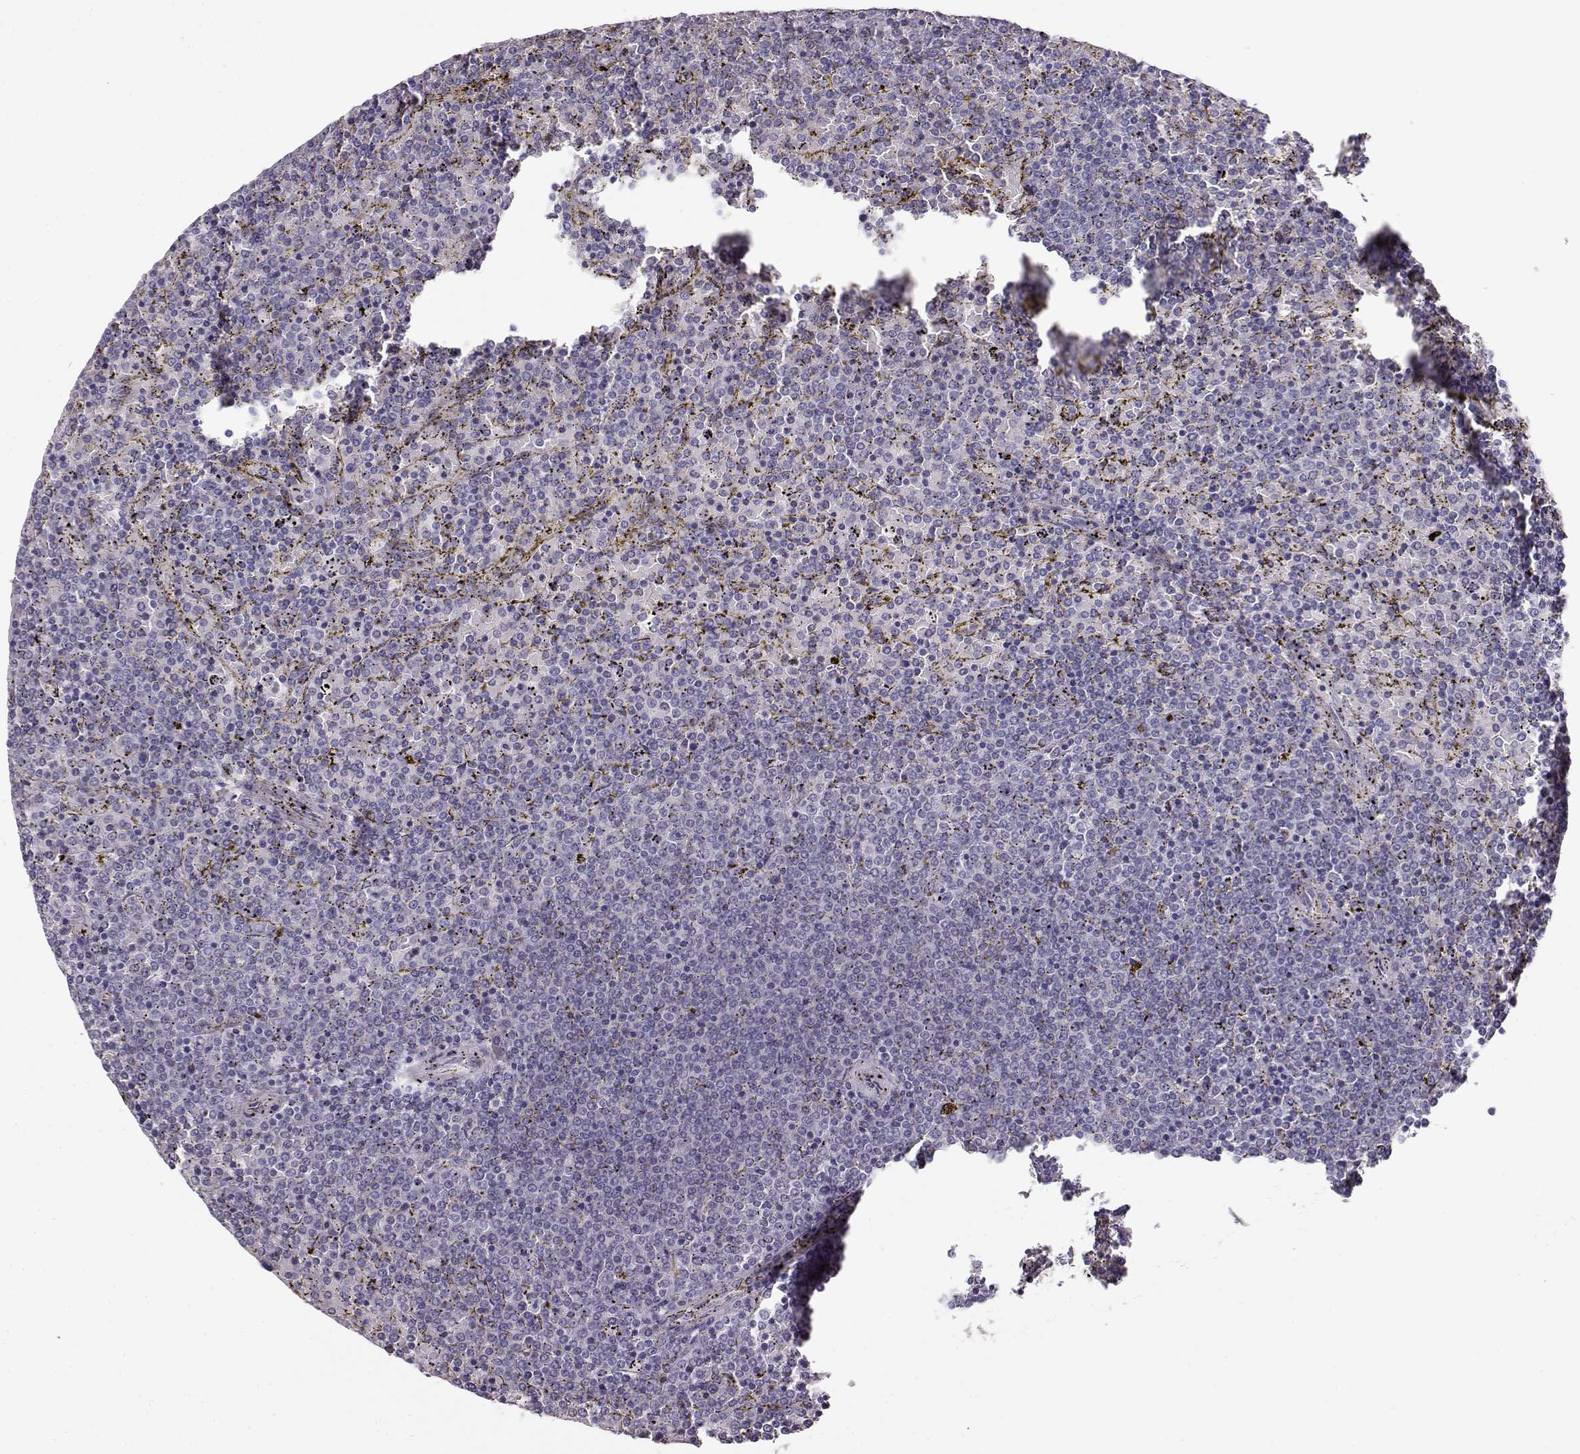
{"staining": {"intensity": "negative", "quantity": "none", "location": "none"}, "tissue": "lymphoma", "cell_type": "Tumor cells", "image_type": "cancer", "snomed": [{"axis": "morphology", "description": "Malignant lymphoma, non-Hodgkin's type, Low grade"}, {"axis": "topography", "description": "Spleen"}], "caption": "A high-resolution image shows immunohistochemistry staining of malignant lymphoma, non-Hodgkin's type (low-grade), which exhibits no significant expression in tumor cells.", "gene": "NDRG4", "patient": {"sex": "female", "age": 77}}